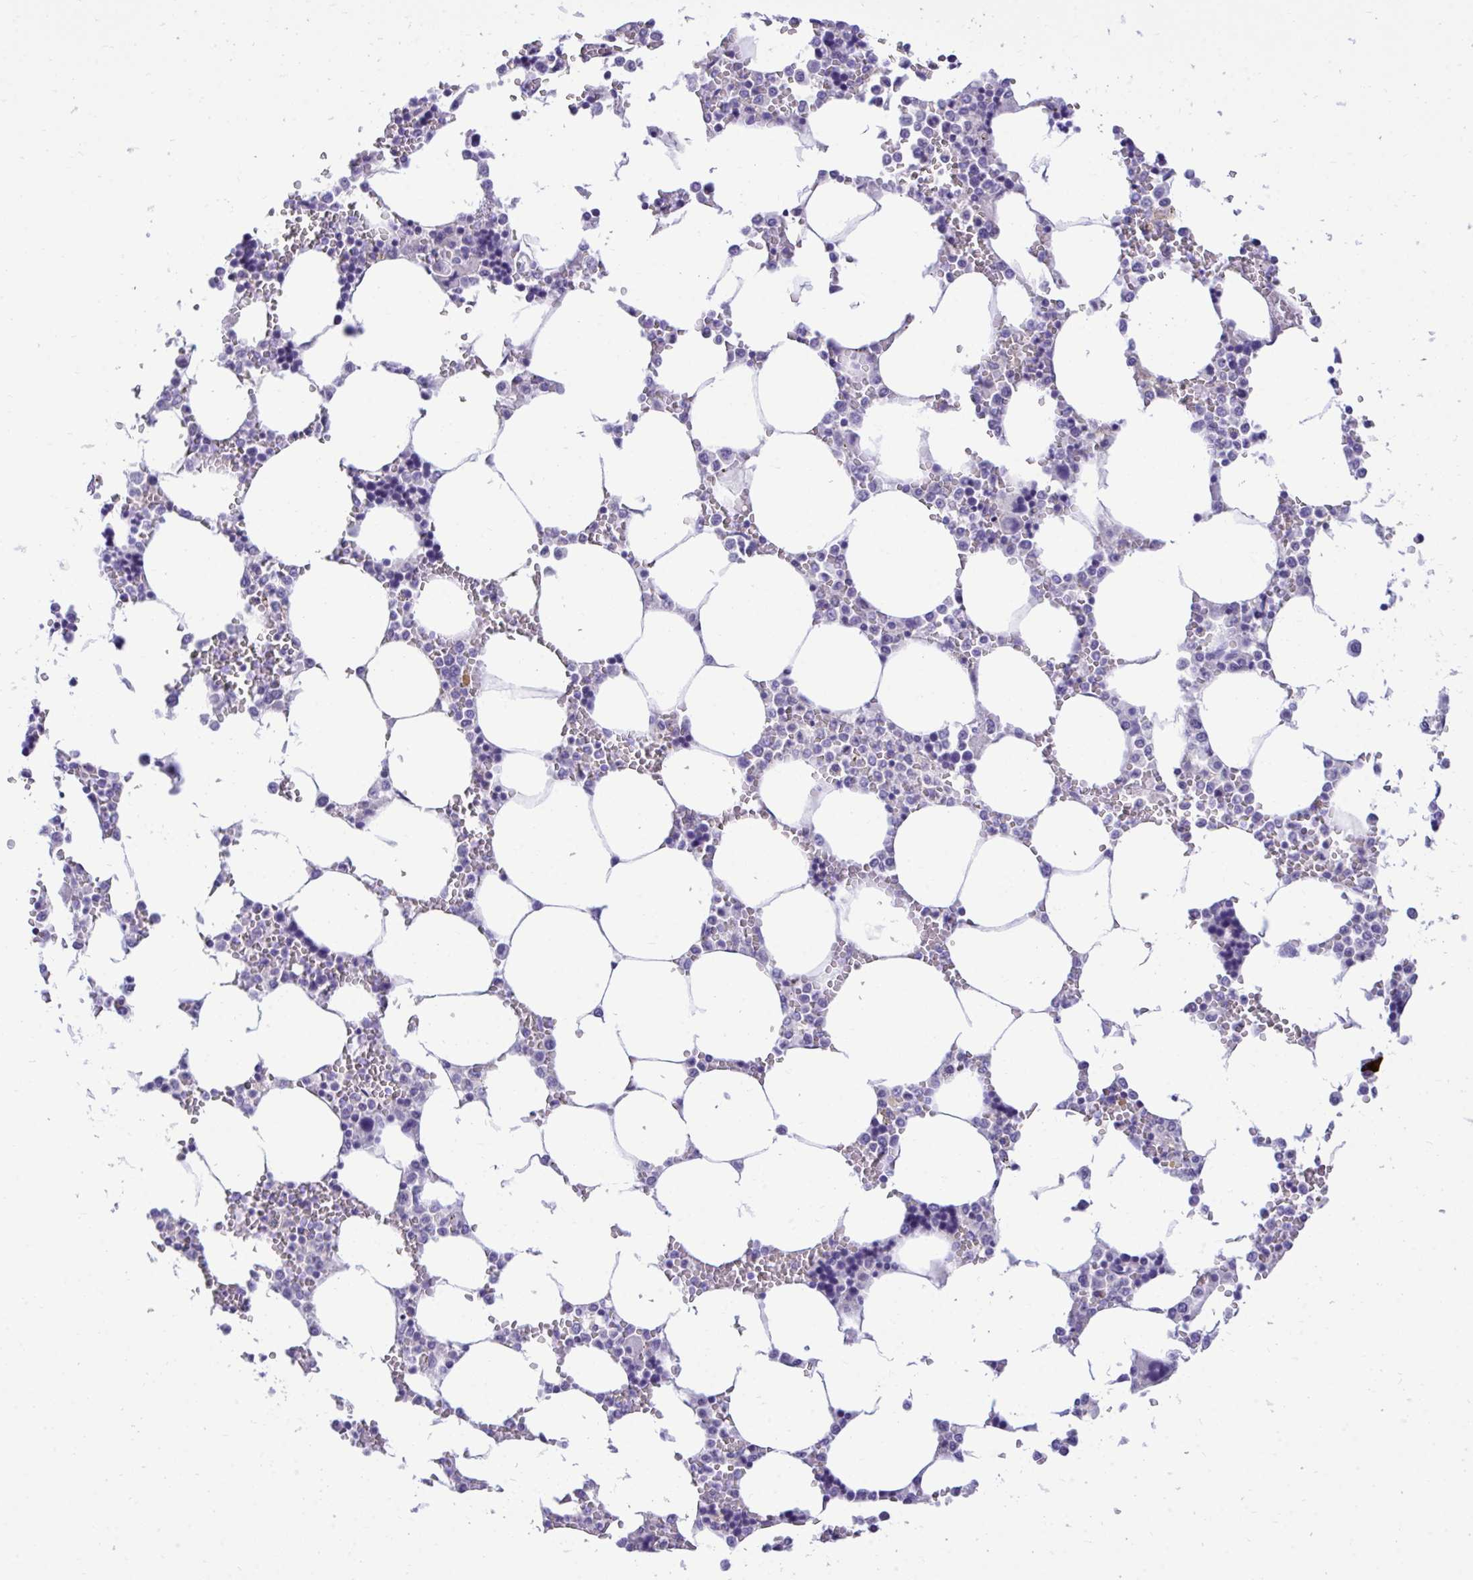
{"staining": {"intensity": "negative", "quantity": "none", "location": "none"}, "tissue": "bone marrow", "cell_type": "Hematopoietic cells", "image_type": "normal", "snomed": [{"axis": "morphology", "description": "Normal tissue, NOS"}, {"axis": "topography", "description": "Bone marrow"}], "caption": "Immunohistochemistry image of normal bone marrow stained for a protein (brown), which displays no staining in hematopoietic cells.", "gene": "PGM2L1", "patient": {"sex": "male", "age": 64}}